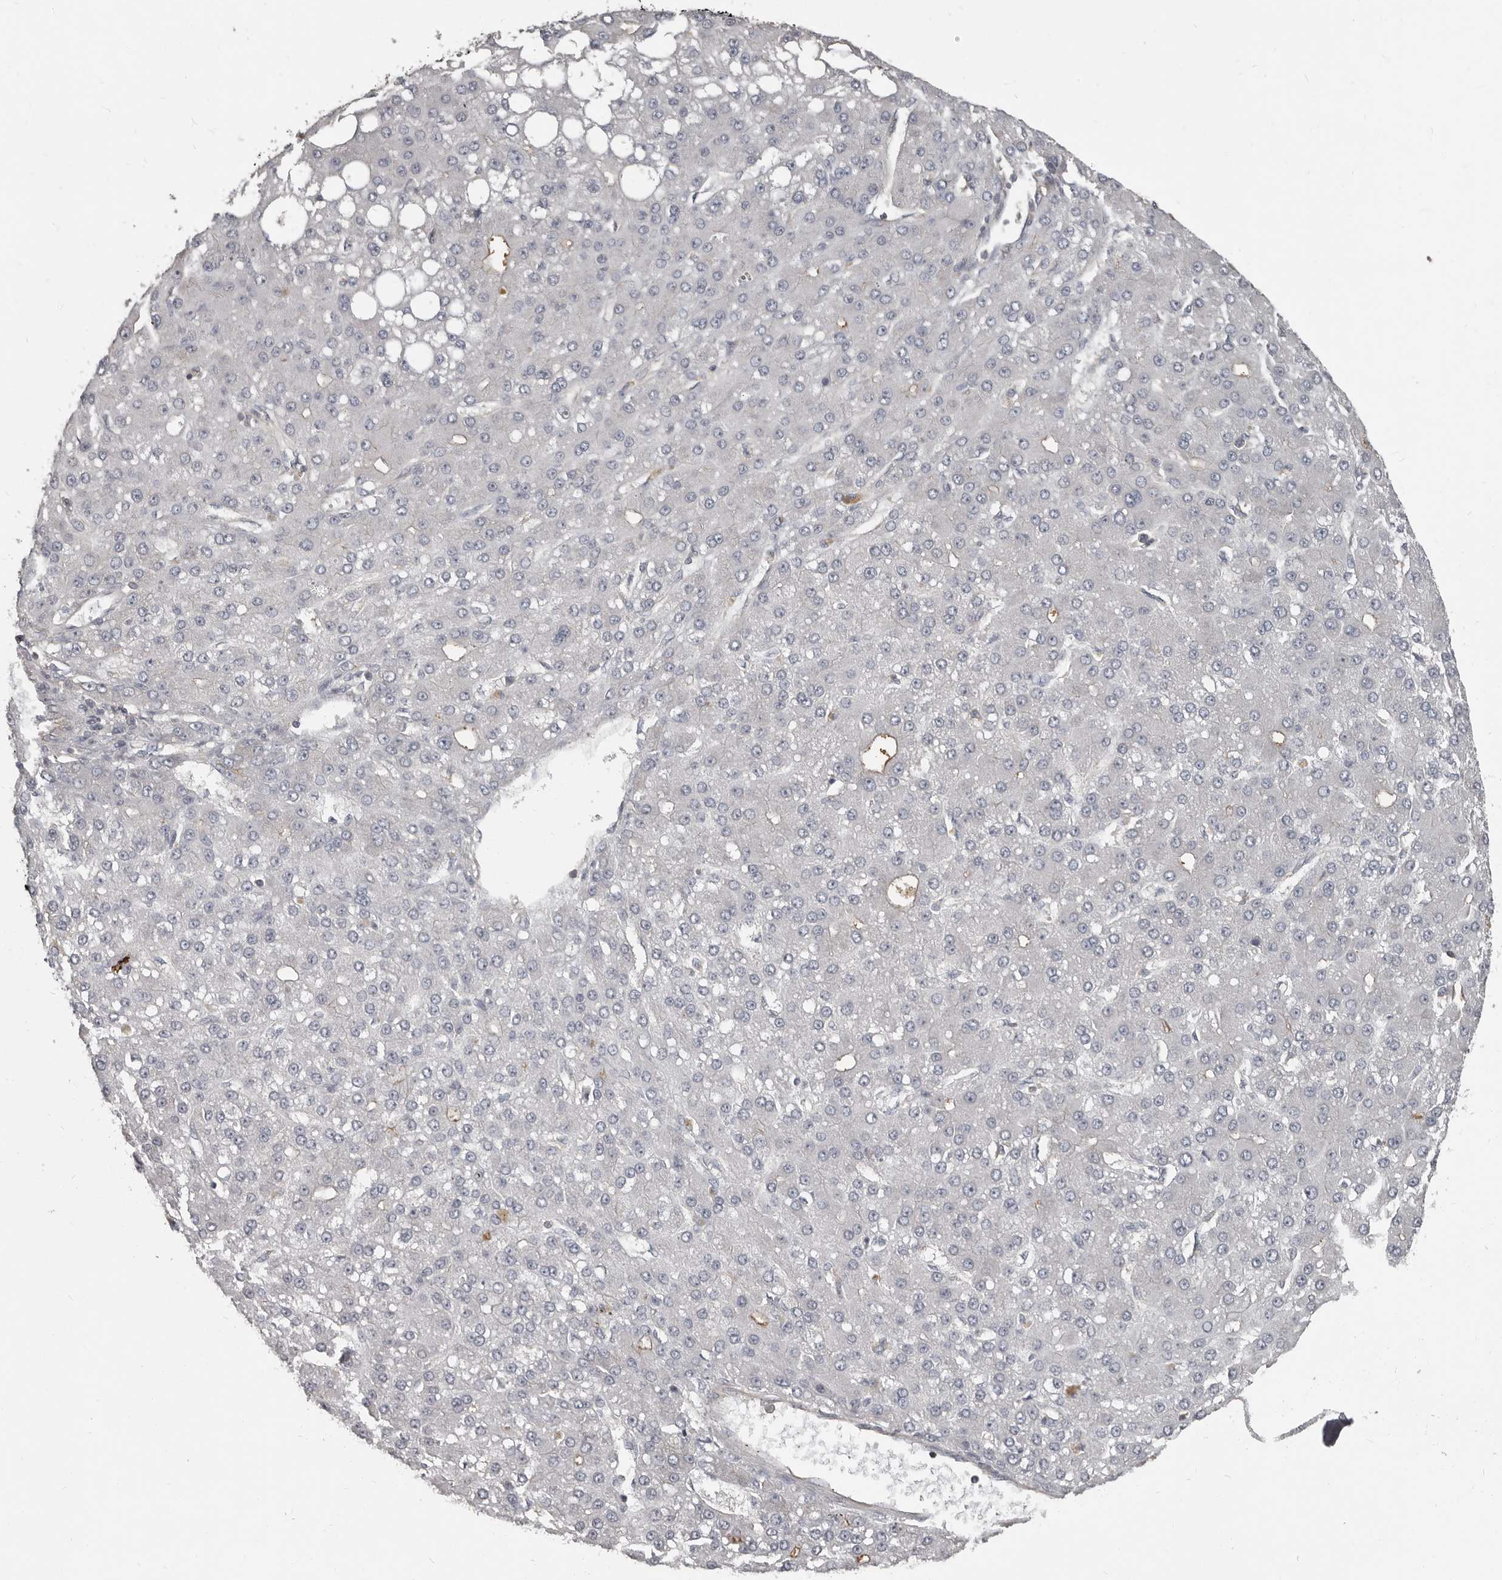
{"staining": {"intensity": "negative", "quantity": "none", "location": "none"}, "tissue": "liver cancer", "cell_type": "Tumor cells", "image_type": "cancer", "snomed": [{"axis": "morphology", "description": "Carcinoma, Hepatocellular, NOS"}, {"axis": "topography", "description": "Liver"}], "caption": "There is no significant positivity in tumor cells of liver hepatocellular carcinoma. (DAB immunohistochemistry (IHC) visualized using brightfield microscopy, high magnification).", "gene": "CA6", "patient": {"sex": "male", "age": 67}}